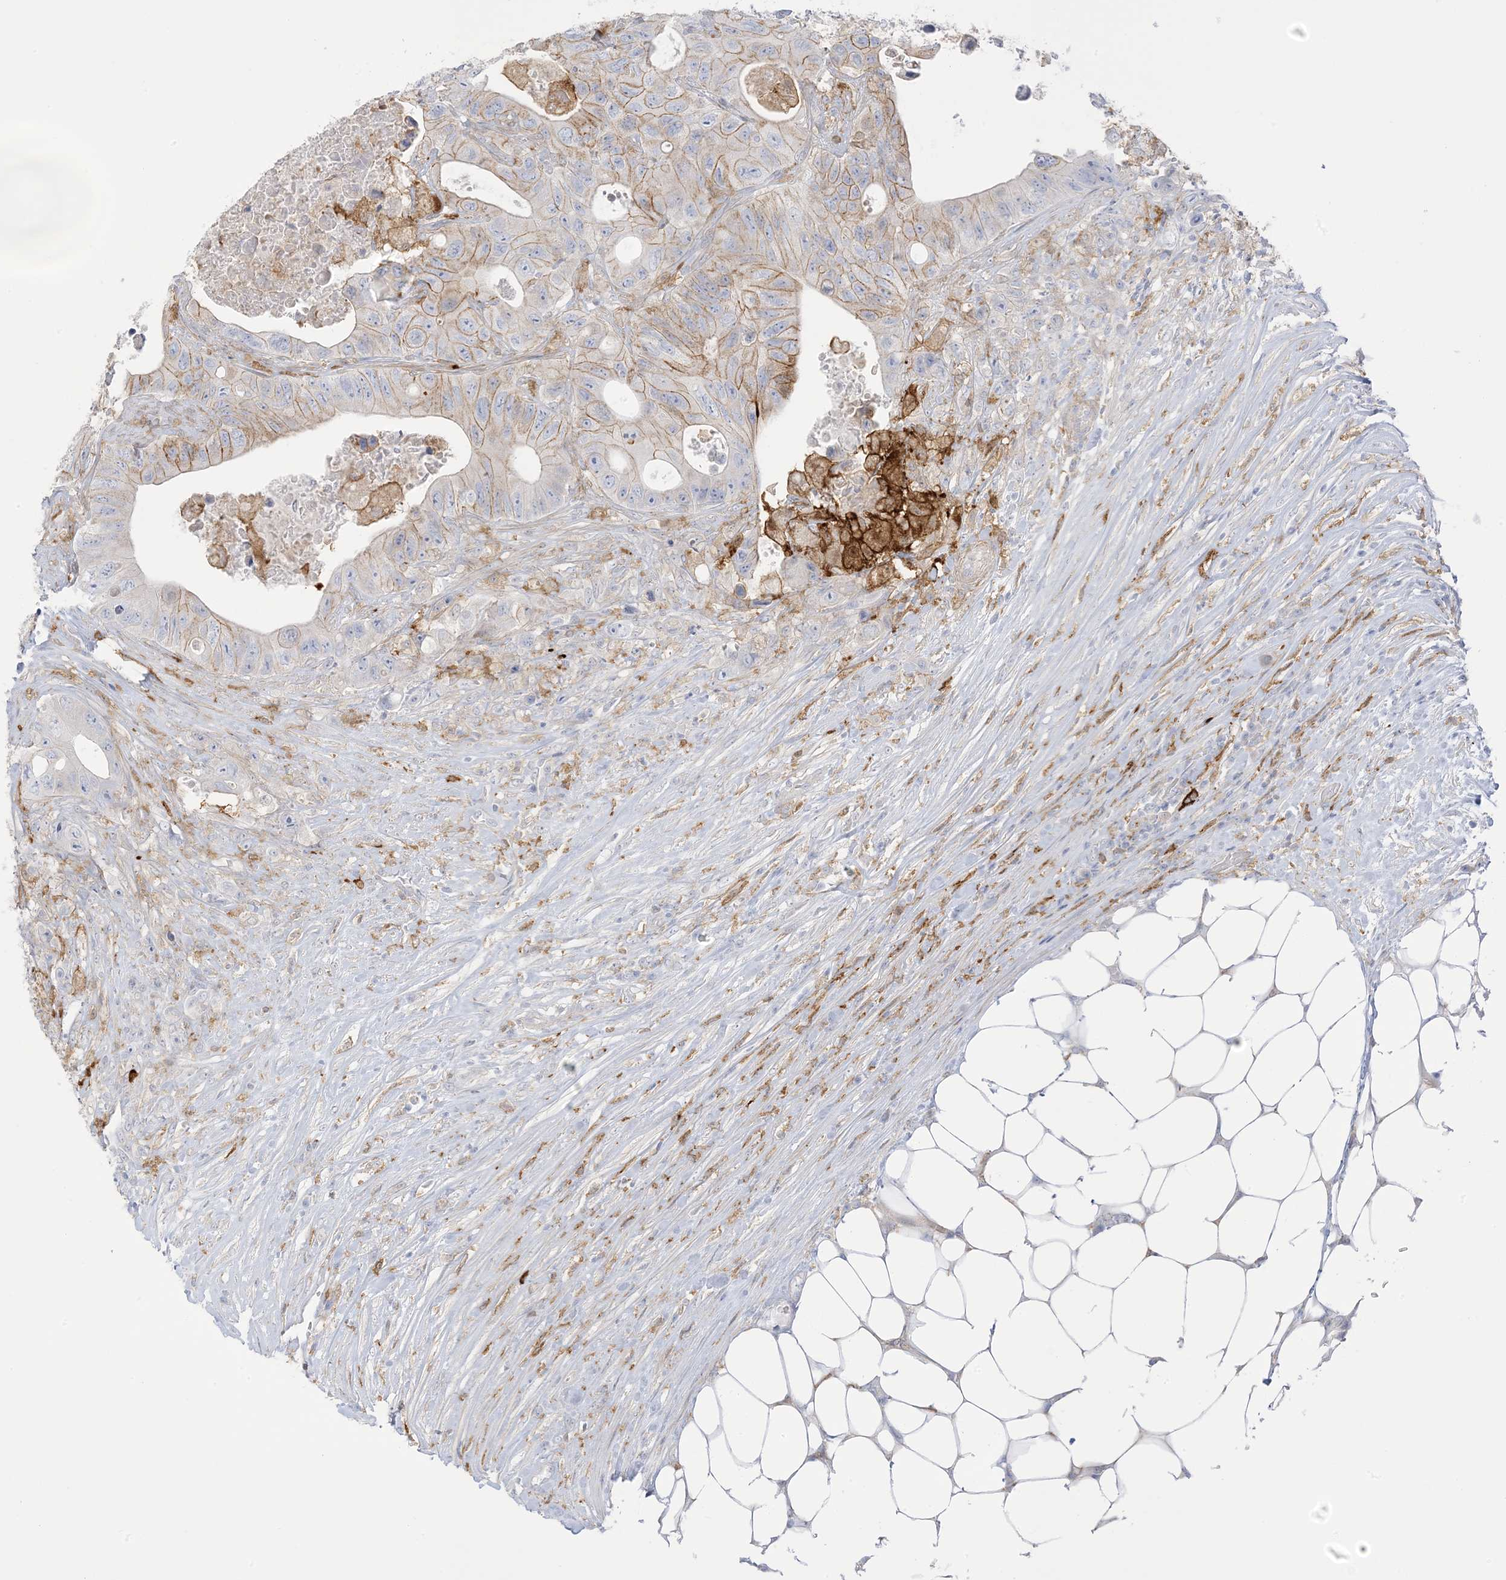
{"staining": {"intensity": "moderate", "quantity": "25%-75%", "location": "cytoplasmic/membranous"}, "tissue": "colorectal cancer", "cell_type": "Tumor cells", "image_type": "cancer", "snomed": [{"axis": "morphology", "description": "Adenocarcinoma, NOS"}, {"axis": "topography", "description": "Colon"}], "caption": "Colorectal cancer tissue exhibits moderate cytoplasmic/membranous expression in about 25%-75% of tumor cells", "gene": "ICMT", "patient": {"sex": "female", "age": 46}}